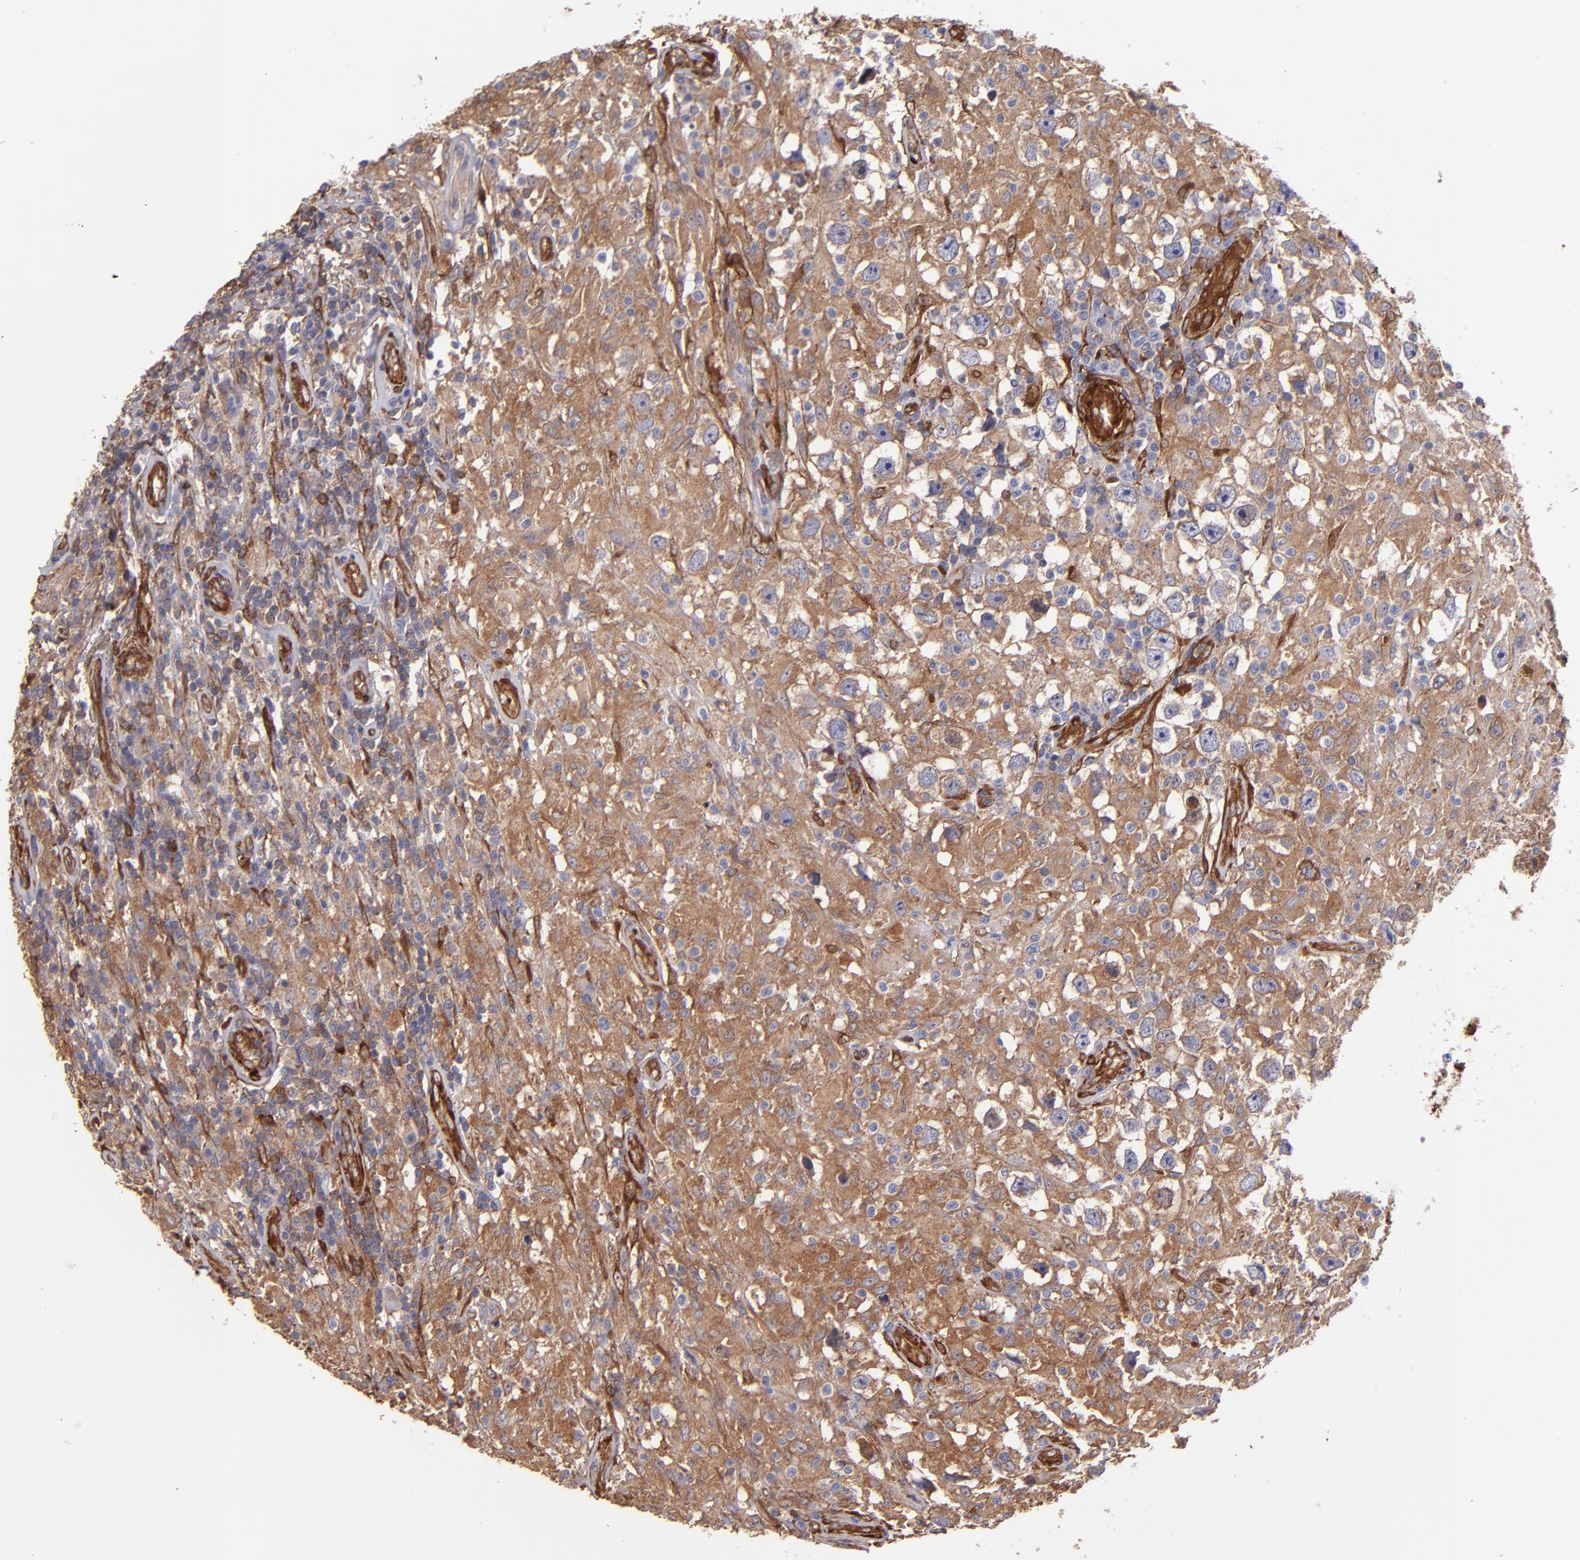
{"staining": {"intensity": "moderate", "quantity": ">75%", "location": "cytoplasmic/membranous"}, "tissue": "testis cancer", "cell_type": "Tumor cells", "image_type": "cancer", "snomed": [{"axis": "morphology", "description": "Seminoma, NOS"}, {"axis": "topography", "description": "Testis"}], "caption": "Human testis seminoma stained with a protein marker shows moderate staining in tumor cells.", "gene": "VCL", "patient": {"sex": "male", "age": 34}}